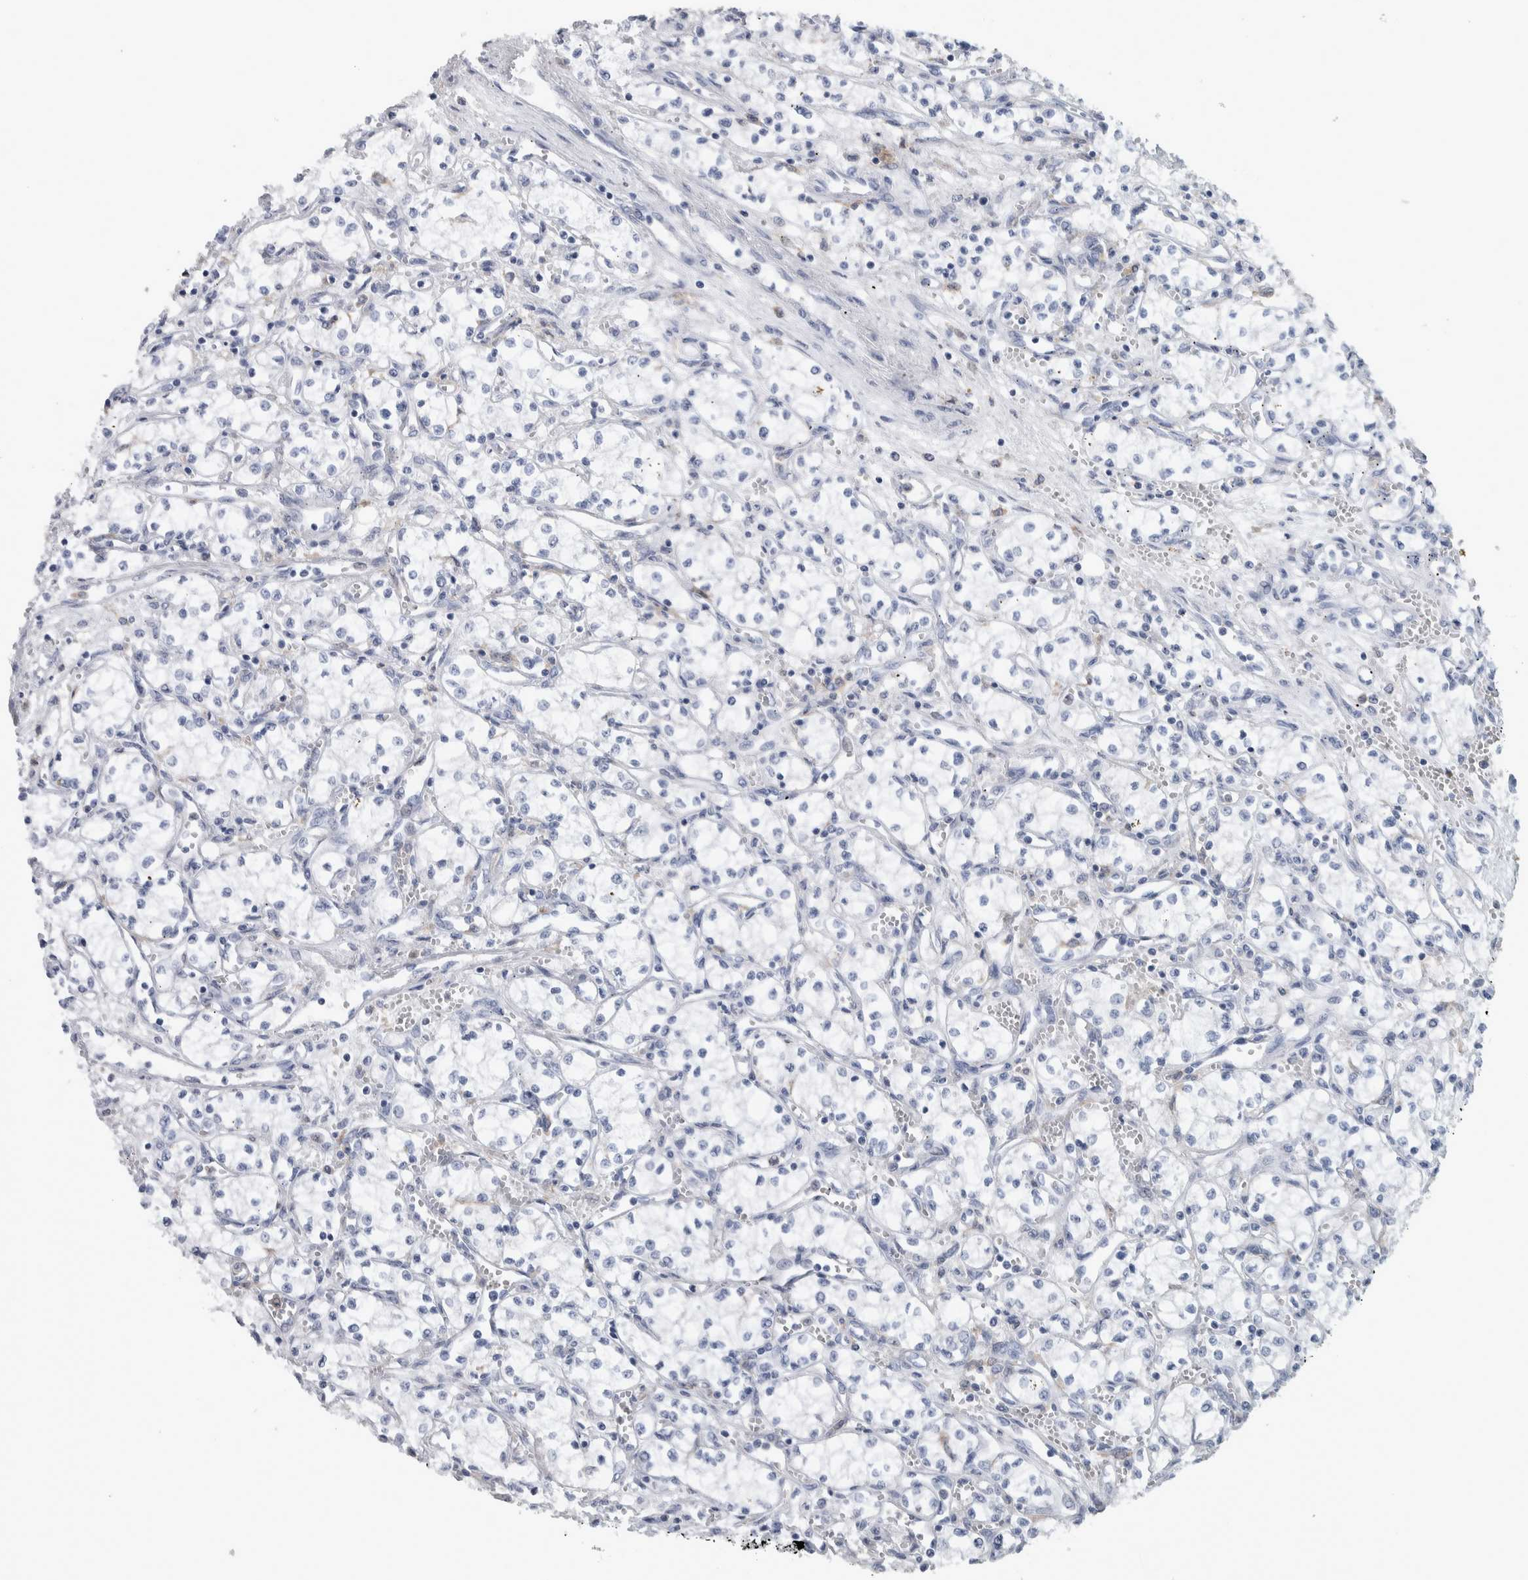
{"staining": {"intensity": "negative", "quantity": "none", "location": "none"}, "tissue": "renal cancer", "cell_type": "Tumor cells", "image_type": "cancer", "snomed": [{"axis": "morphology", "description": "Adenocarcinoma, NOS"}, {"axis": "topography", "description": "Kidney"}], "caption": "This image is of renal adenocarcinoma stained with immunohistochemistry to label a protein in brown with the nuclei are counter-stained blue. There is no staining in tumor cells. (DAB IHC, high magnification).", "gene": "SKAP2", "patient": {"sex": "male", "age": 59}}